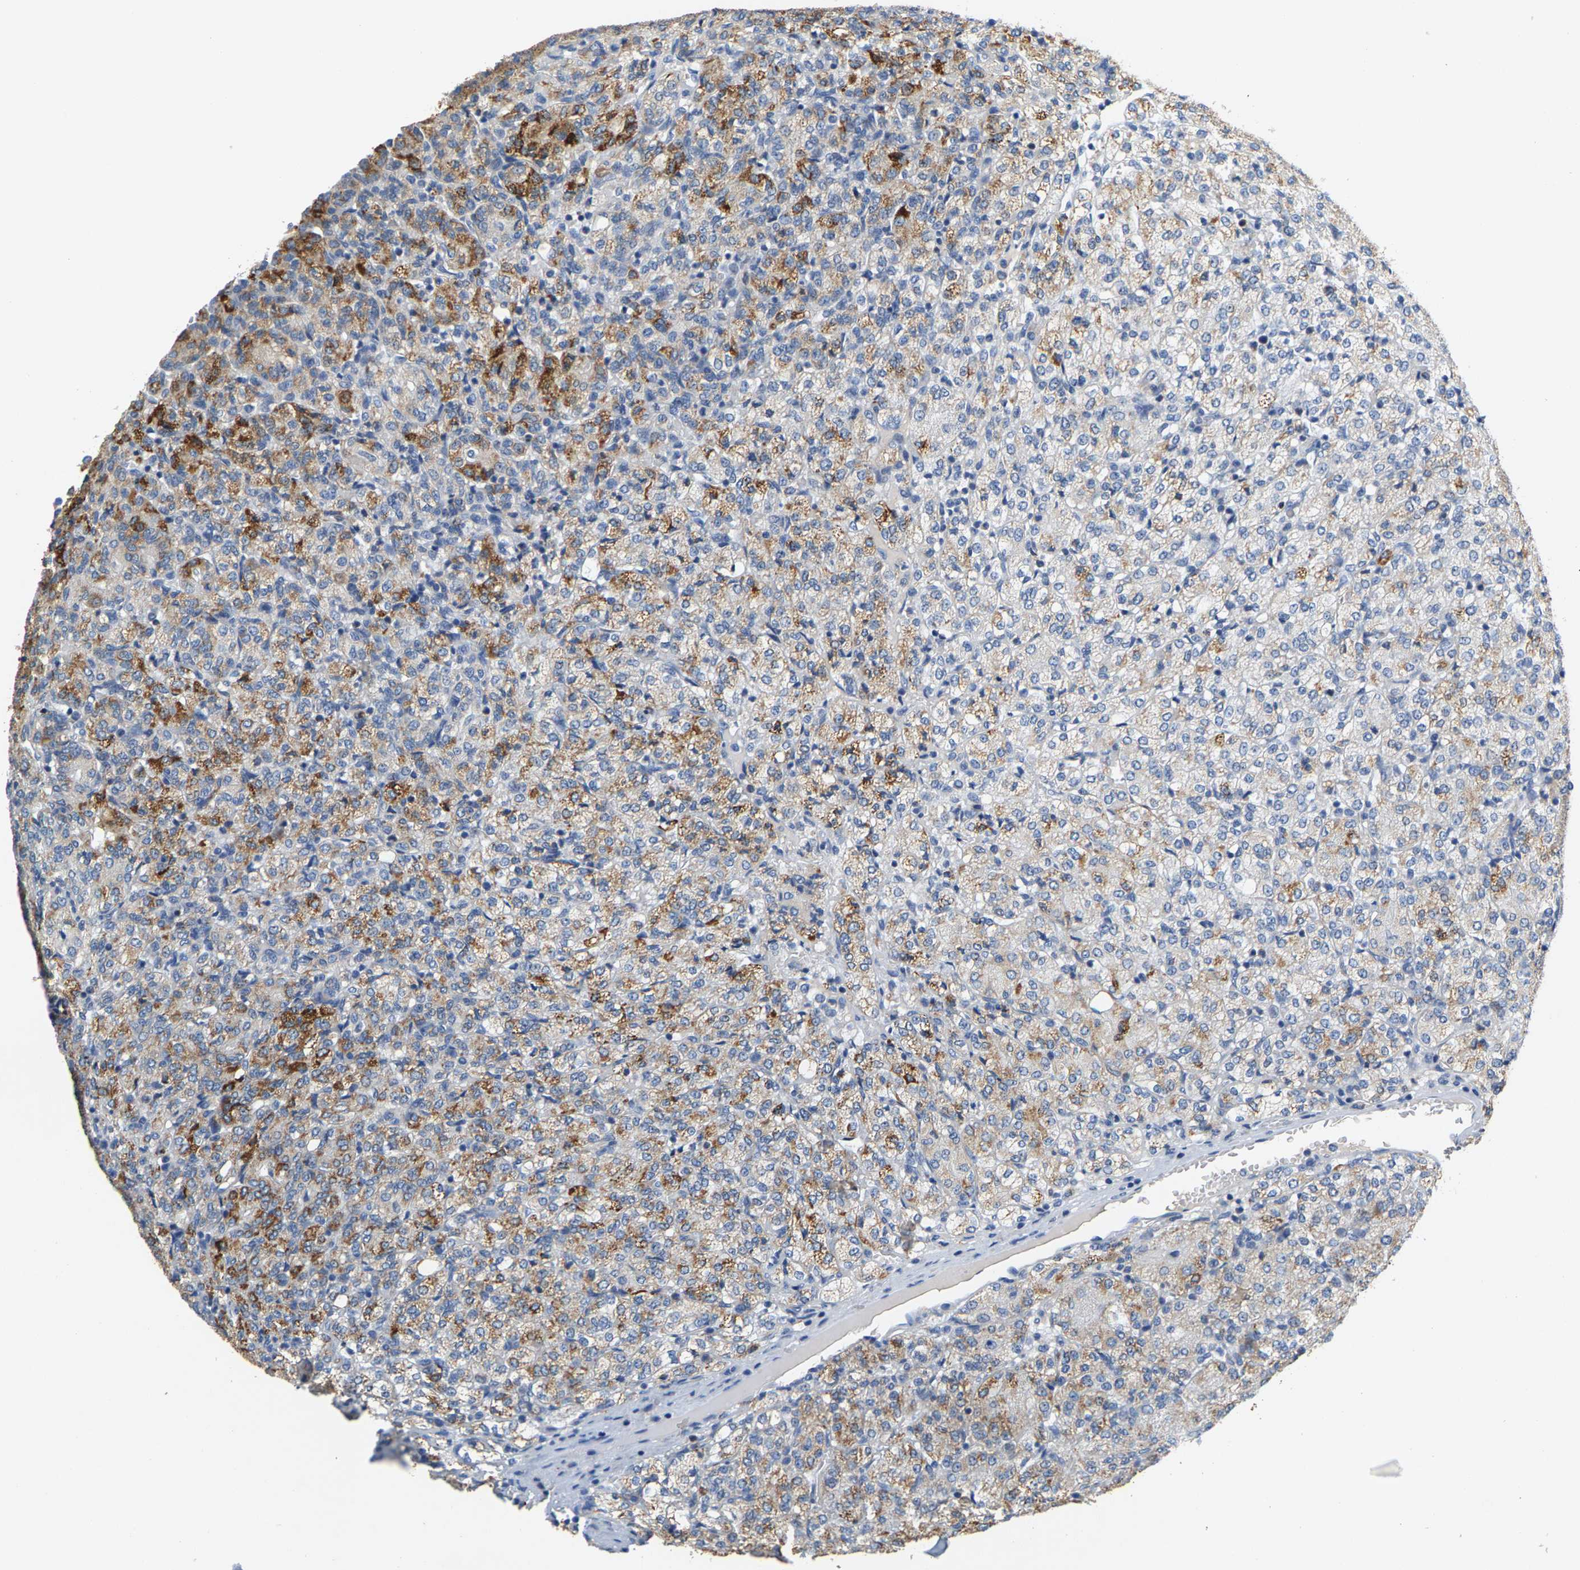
{"staining": {"intensity": "moderate", "quantity": ">75%", "location": "cytoplasmic/membranous"}, "tissue": "renal cancer", "cell_type": "Tumor cells", "image_type": "cancer", "snomed": [{"axis": "morphology", "description": "Adenocarcinoma, NOS"}, {"axis": "topography", "description": "Kidney"}], "caption": "A brown stain highlights moderate cytoplasmic/membranous expression of a protein in human adenocarcinoma (renal) tumor cells.", "gene": "SHMT2", "patient": {"sex": "male", "age": 77}}